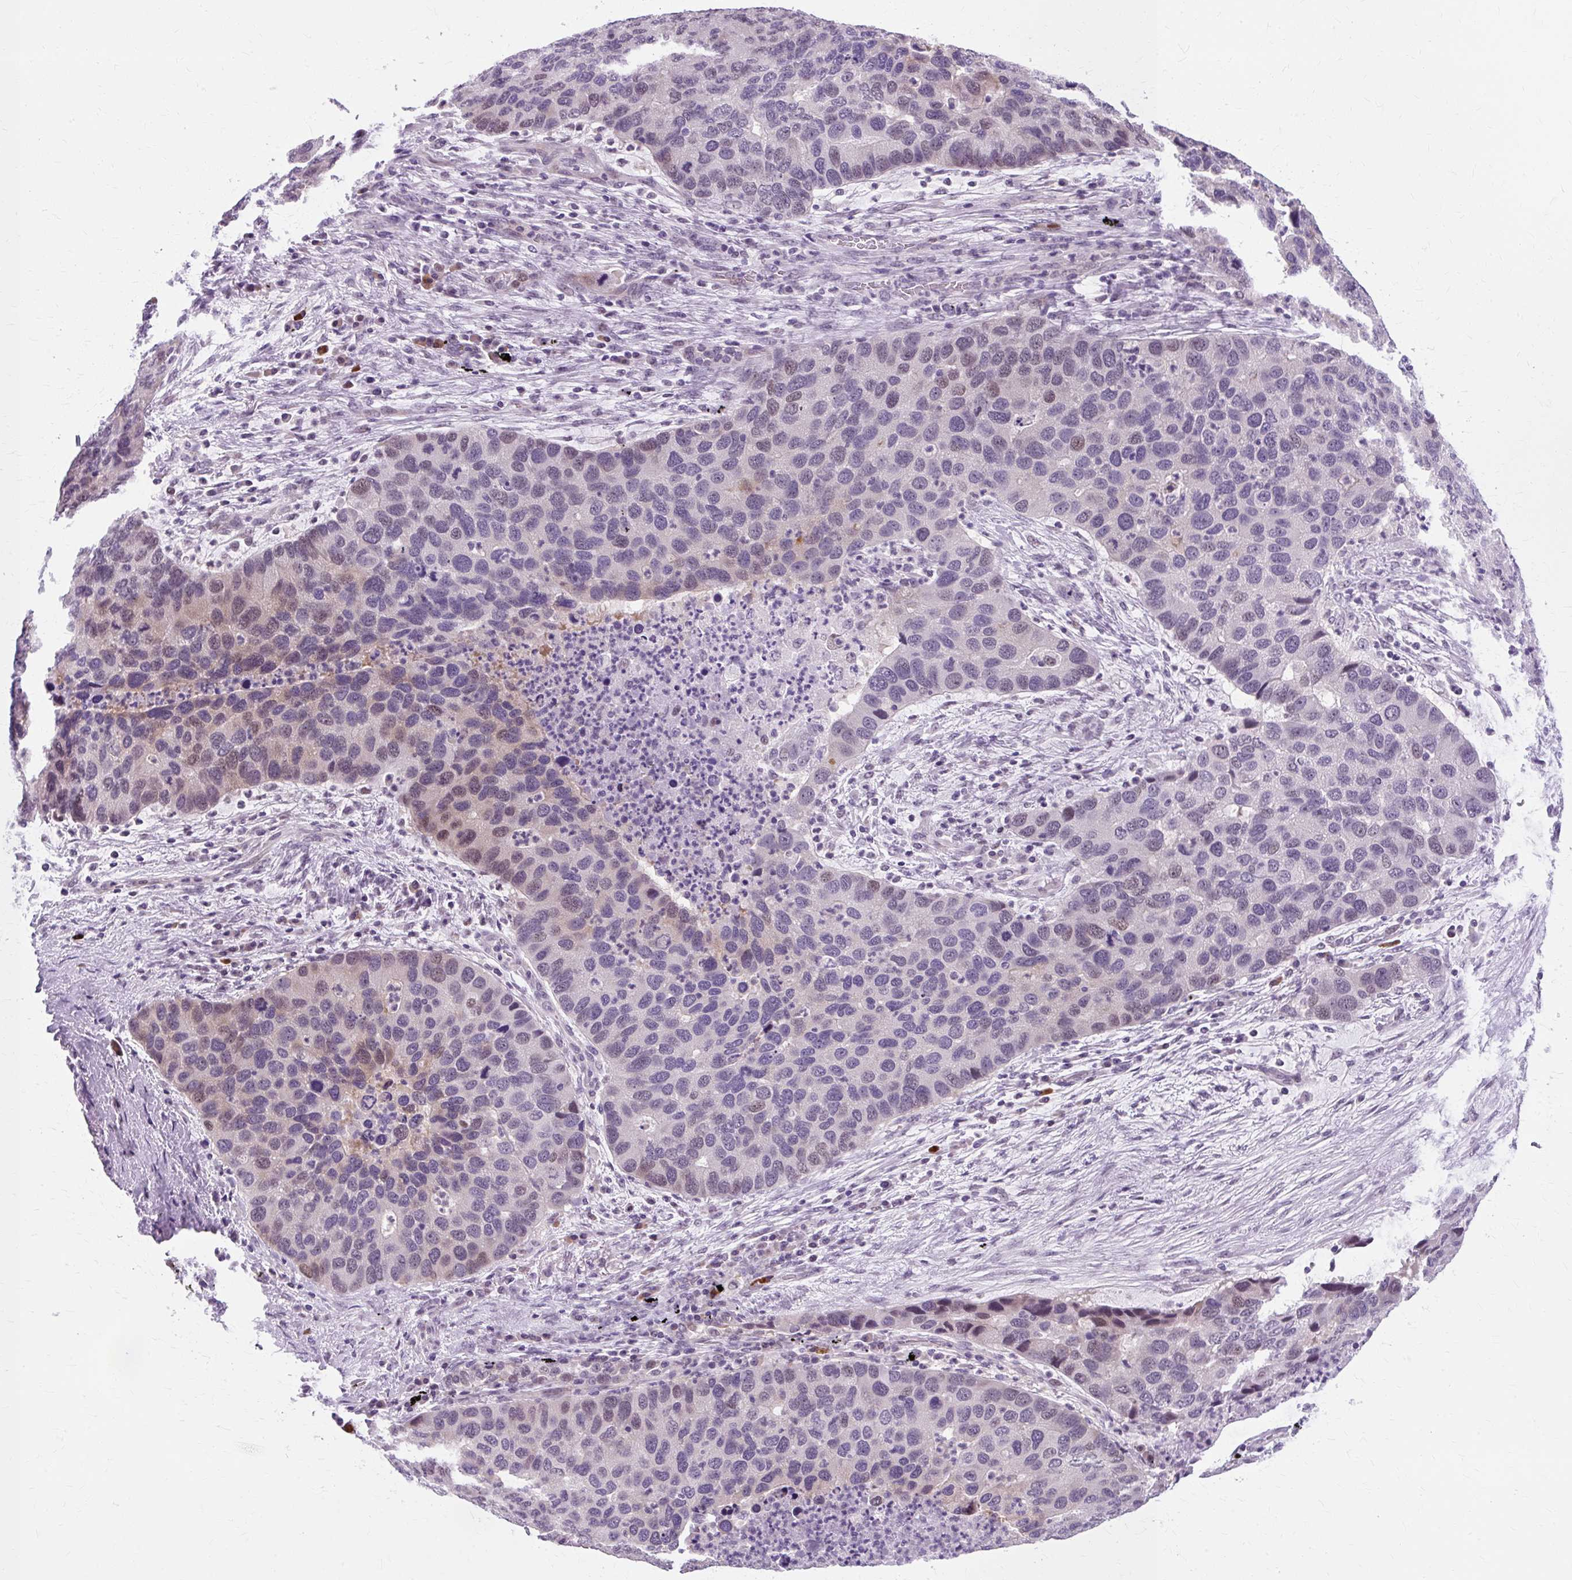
{"staining": {"intensity": "weak", "quantity": "<25%", "location": "nuclear"}, "tissue": "lung cancer", "cell_type": "Tumor cells", "image_type": "cancer", "snomed": [{"axis": "morphology", "description": "Aneuploidy"}, {"axis": "morphology", "description": "Adenocarcinoma, NOS"}, {"axis": "topography", "description": "Lymph node"}, {"axis": "topography", "description": "Lung"}], "caption": "The immunohistochemistry (IHC) photomicrograph has no significant staining in tumor cells of adenocarcinoma (lung) tissue. The staining was performed using DAB (3,3'-diaminobenzidine) to visualize the protein expression in brown, while the nuclei were stained in blue with hematoxylin (Magnification: 20x).", "gene": "RYBP", "patient": {"sex": "female", "age": 74}}